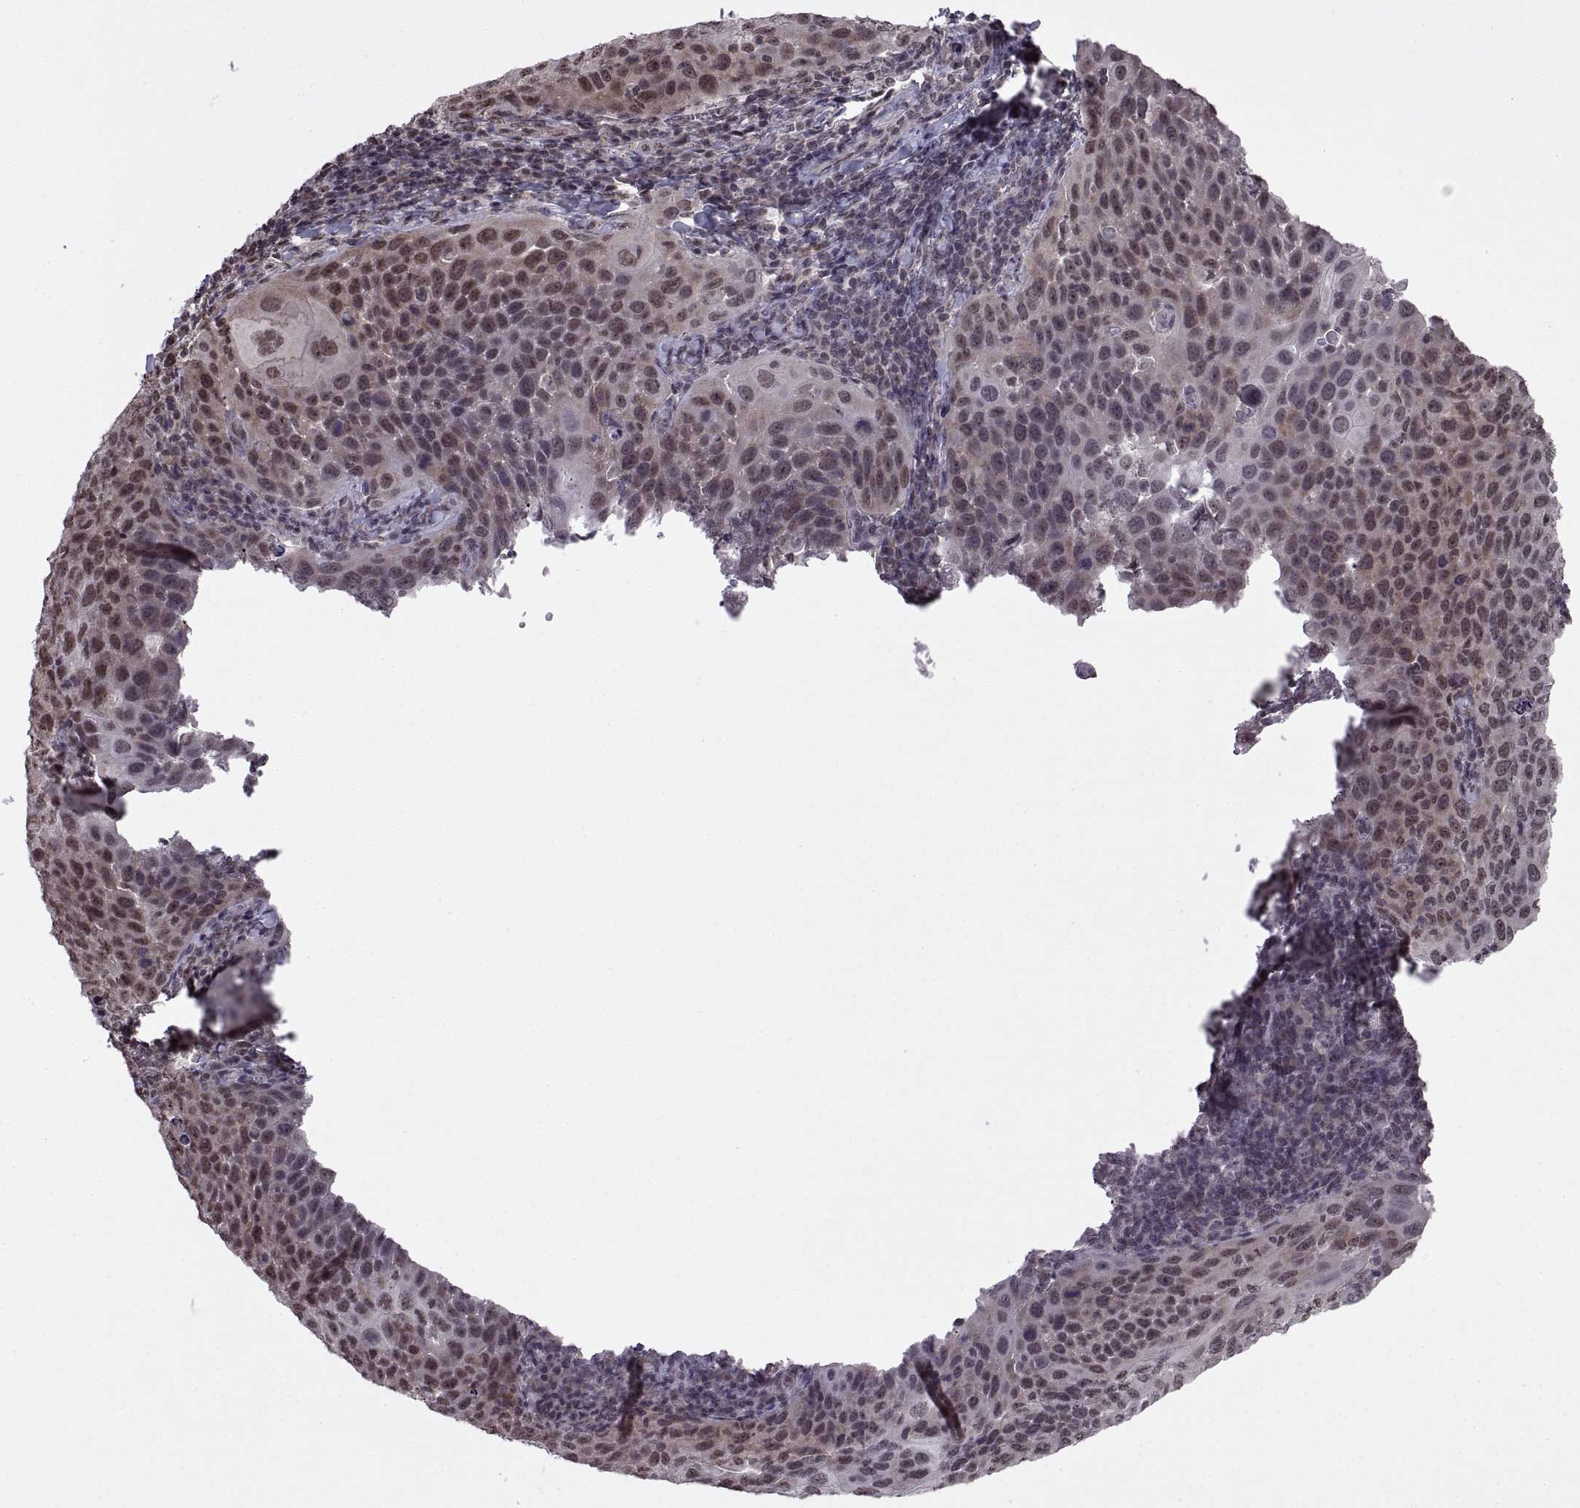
{"staining": {"intensity": "weak", "quantity": "<25%", "location": "nuclear"}, "tissue": "cervical cancer", "cell_type": "Tumor cells", "image_type": "cancer", "snomed": [{"axis": "morphology", "description": "Squamous cell carcinoma, NOS"}, {"axis": "topography", "description": "Cervix"}], "caption": "Immunohistochemistry micrograph of neoplastic tissue: human squamous cell carcinoma (cervical) stained with DAB reveals no significant protein staining in tumor cells. (DAB IHC visualized using brightfield microscopy, high magnification).", "gene": "INTS3", "patient": {"sex": "female", "age": 54}}